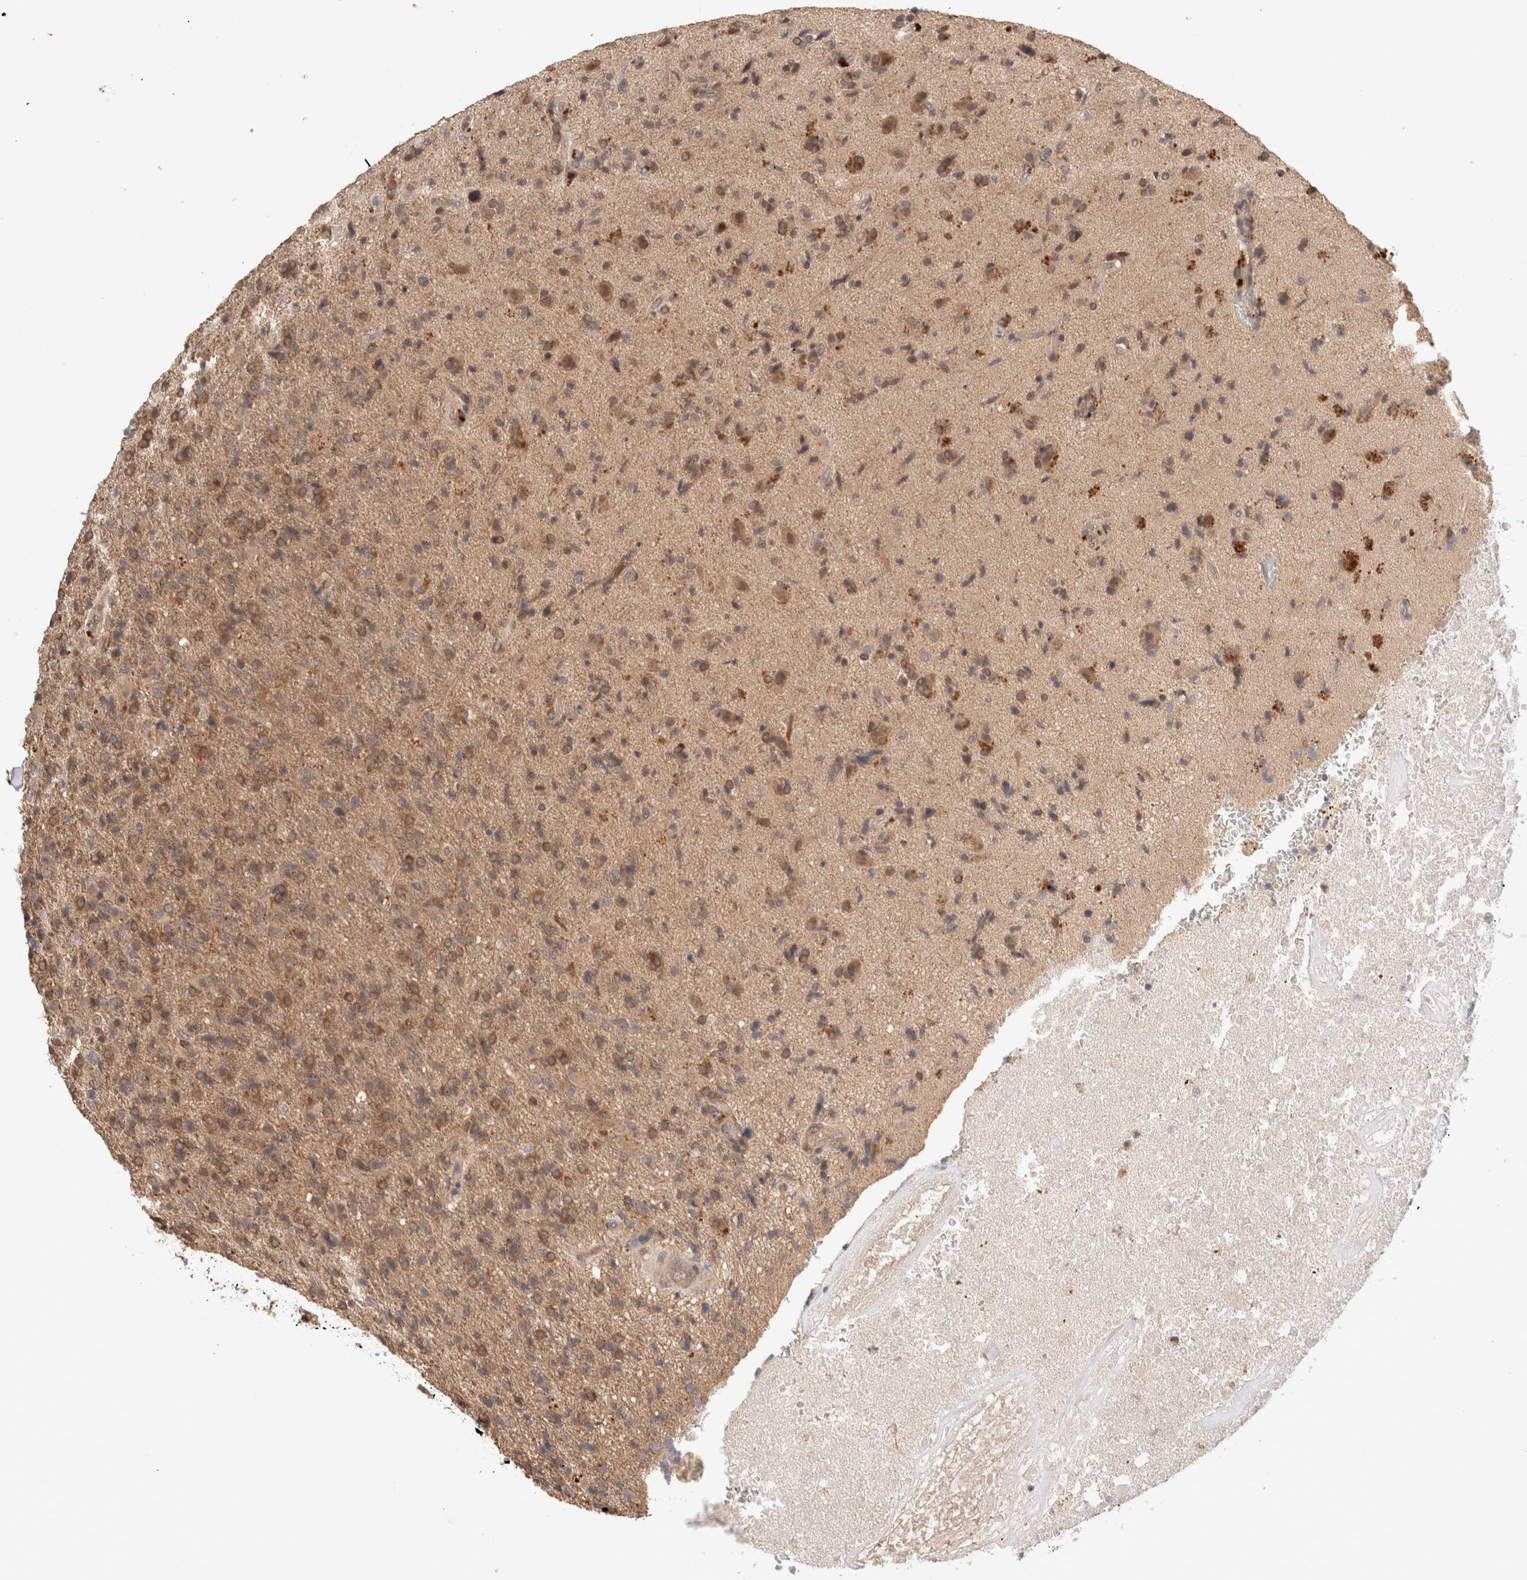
{"staining": {"intensity": "moderate", "quantity": ">75%", "location": "cytoplasmic/membranous"}, "tissue": "glioma", "cell_type": "Tumor cells", "image_type": "cancer", "snomed": [{"axis": "morphology", "description": "Glioma, malignant, High grade"}, {"axis": "topography", "description": "Brain"}], "caption": "Immunohistochemical staining of glioma reveals moderate cytoplasmic/membranous protein staining in about >75% of tumor cells.", "gene": "KLHL20", "patient": {"sex": "male", "age": 72}}